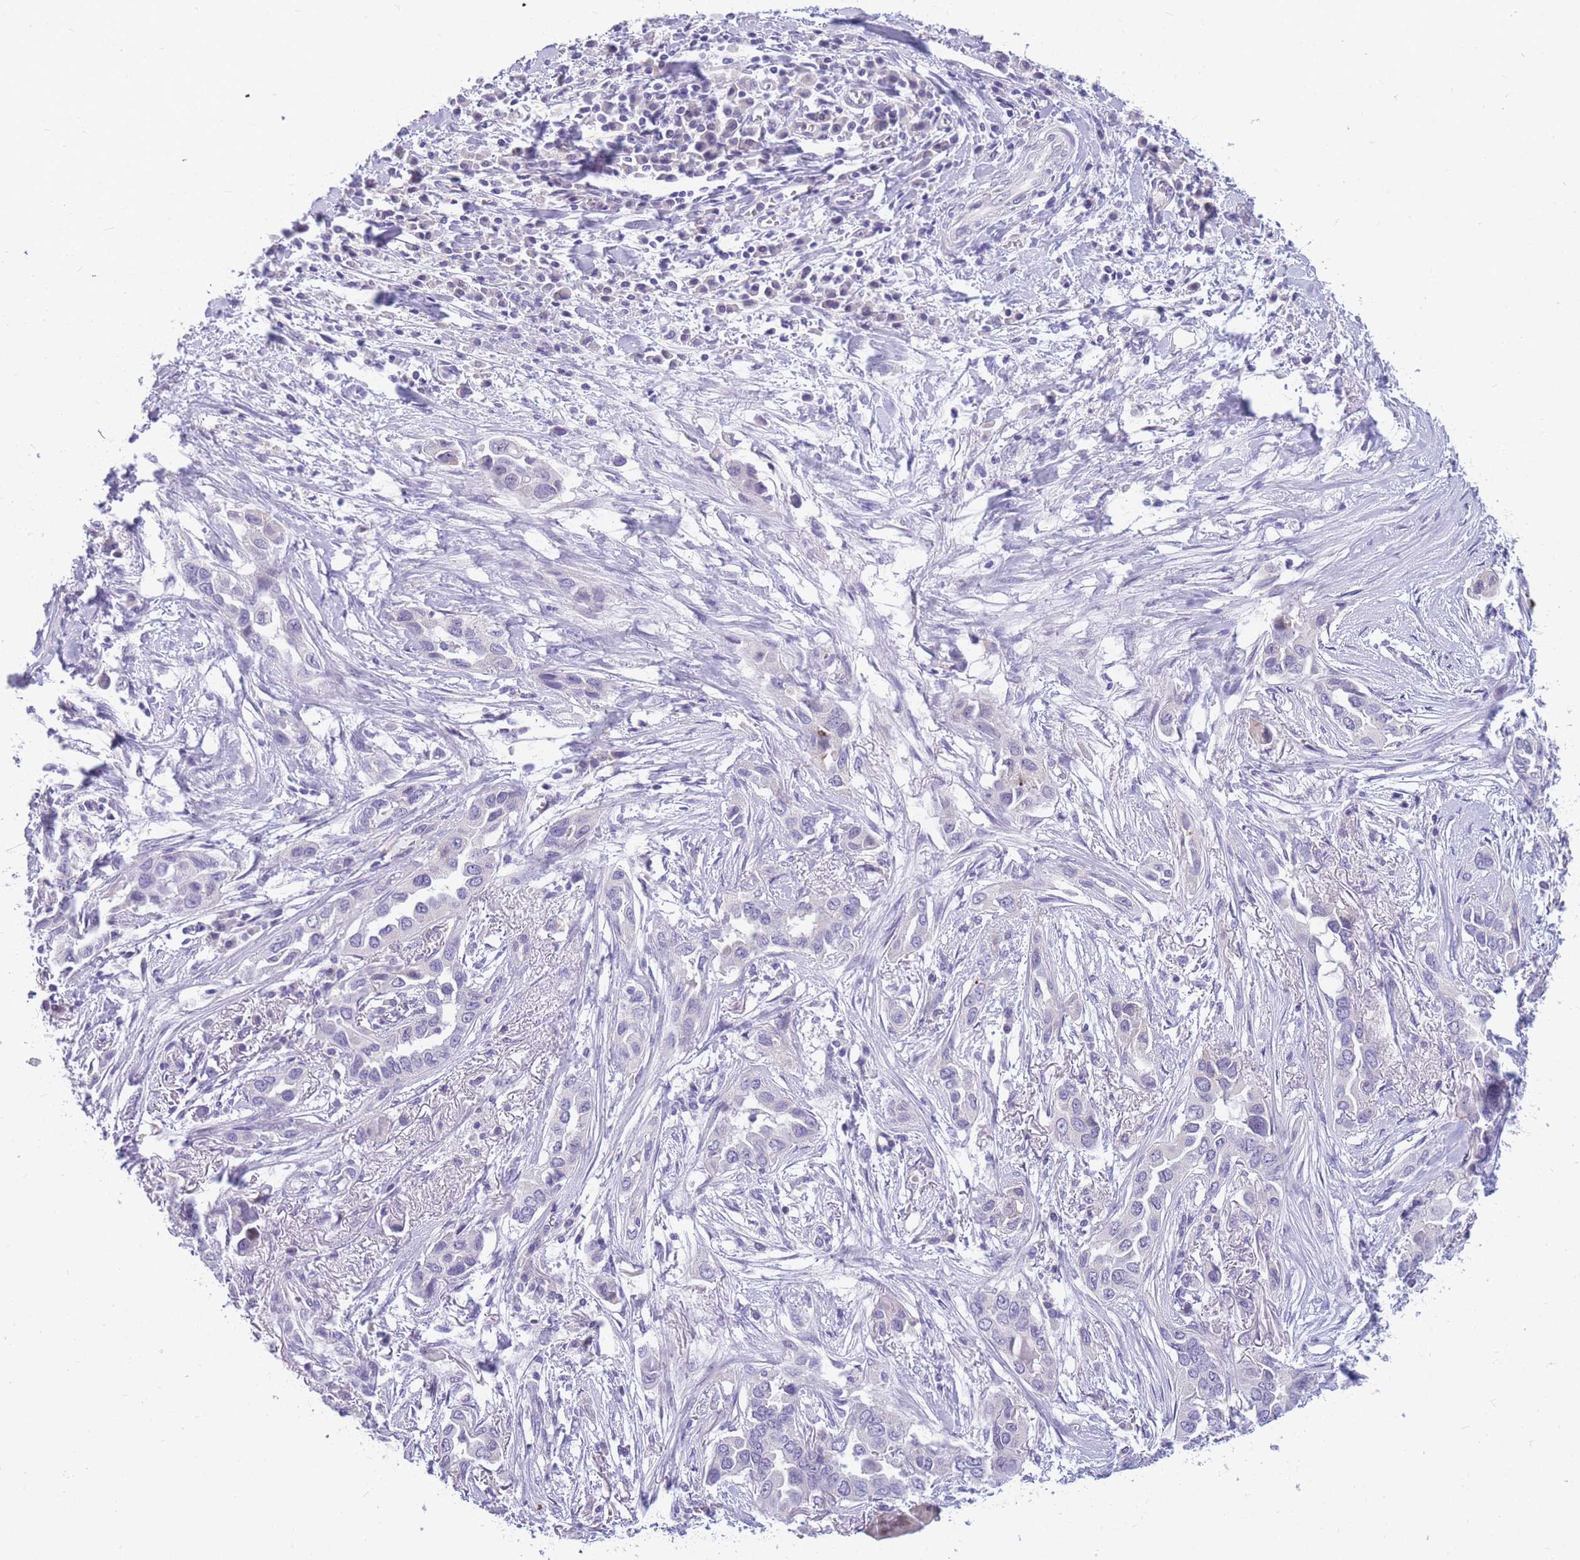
{"staining": {"intensity": "negative", "quantity": "none", "location": "none"}, "tissue": "lung cancer", "cell_type": "Tumor cells", "image_type": "cancer", "snomed": [{"axis": "morphology", "description": "Adenocarcinoma, NOS"}, {"axis": "topography", "description": "Lung"}], "caption": "Immunohistochemistry micrograph of neoplastic tissue: human lung adenocarcinoma stained with DAB (3,3'-diaminobenzidine) shows no significant protein staining in tumor cells.", "gene": "DDX49", "patient": {"sex": "female", "age": 76}}